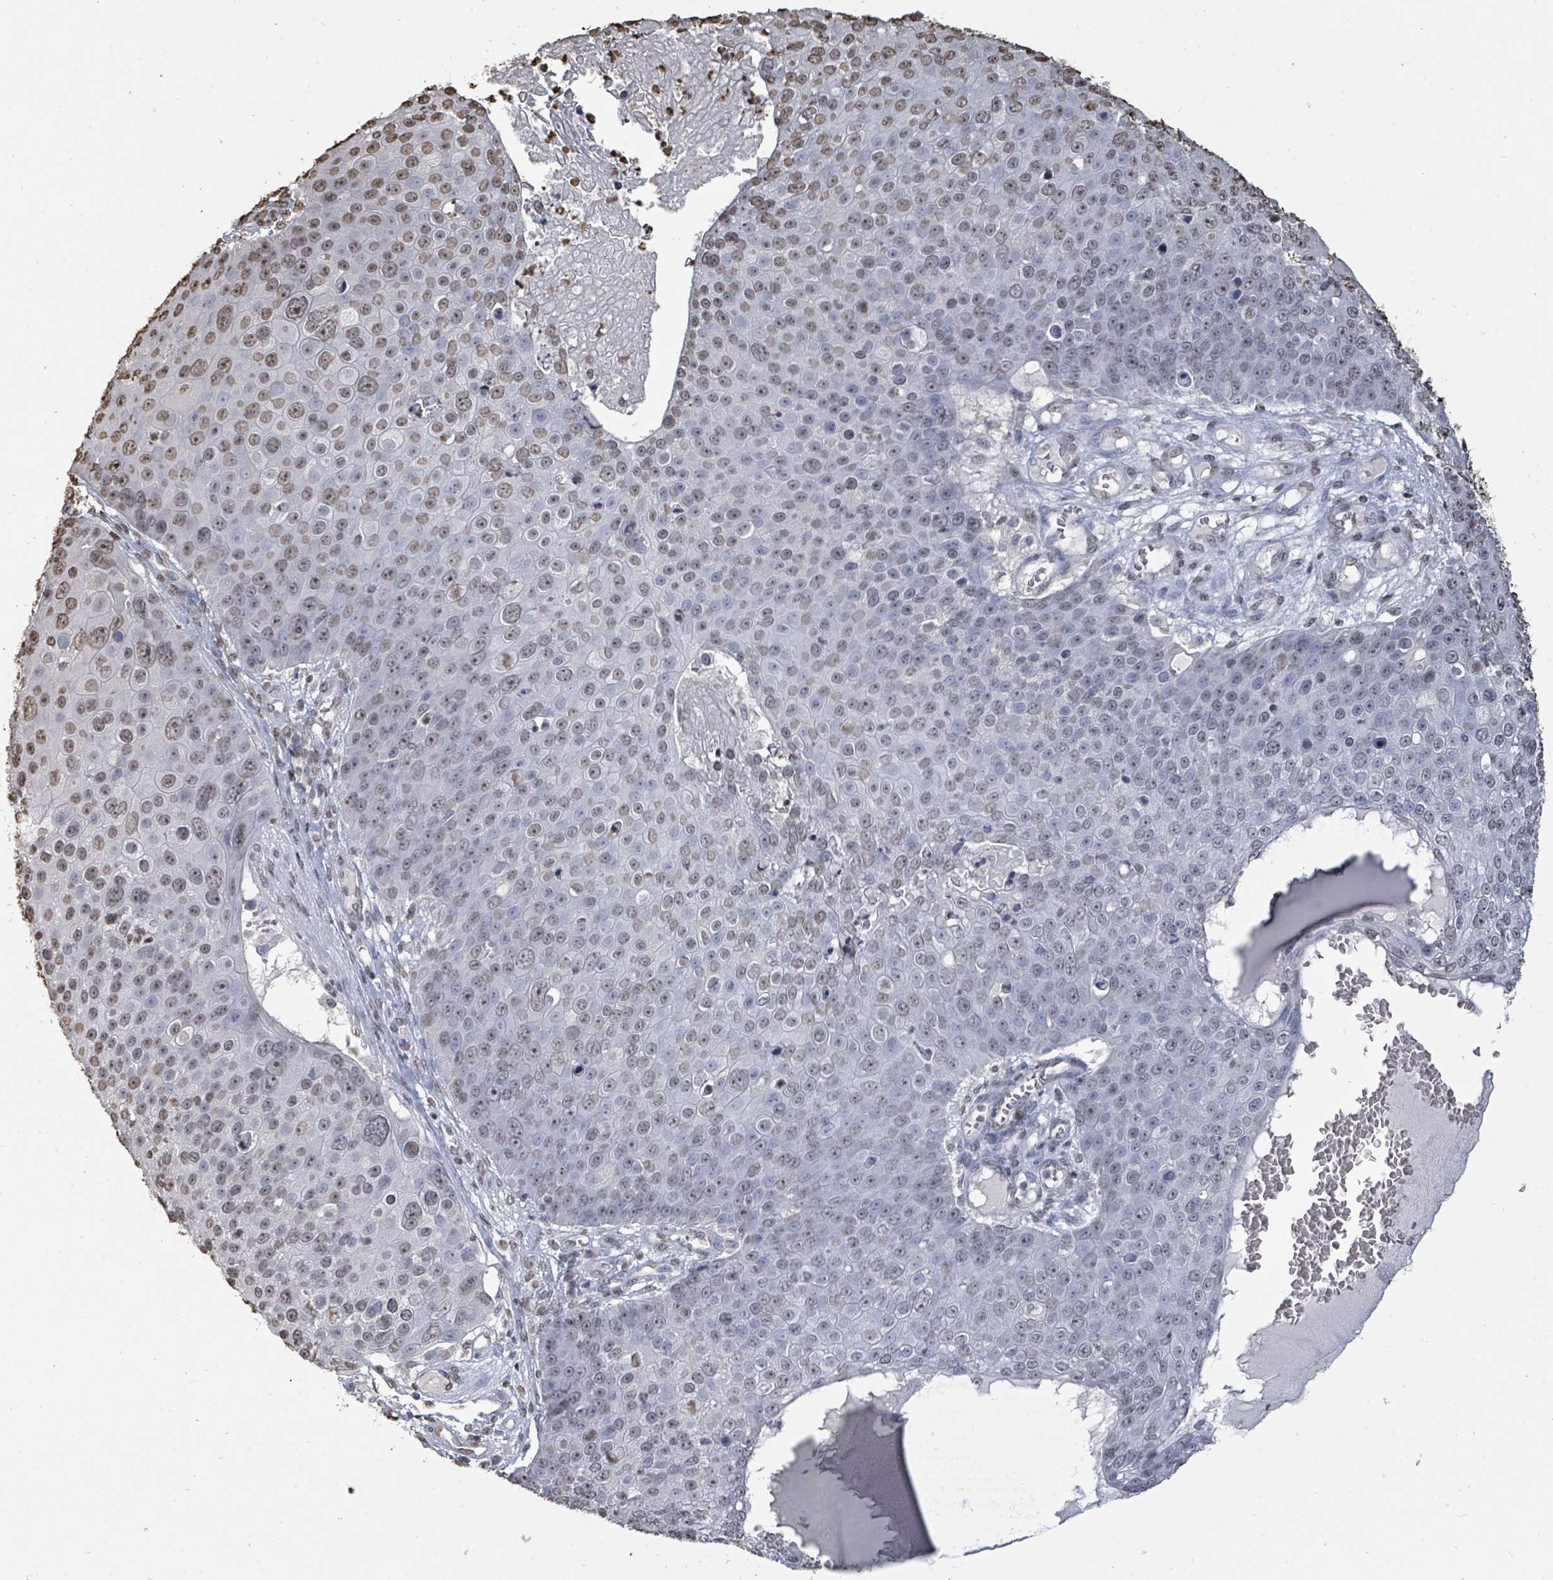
{"staining": {"intensity": "weak", "quantity": "<25%", "location": "nuclear"}, "tissue": "skin cancer", "cell_type": "Tumor cells", "image_type": "cancer", "snomed": [{"axis": "morphology", "description": "Squamous cell carcinoma, NOS"}, {"axis": "topography", "description": "Skin"}], "caption": "Image shows no significant protein staining in tumor cells of skin squamous cell carcinoma. (Stains: DAB (3,3'-diaminobenzidine) IHC with hematoxylin counter stain, Microscopy: brightfield microscopy at high magnification).", "gene": "MRPS12", "patient": {"sex": "male", "age": 71}}